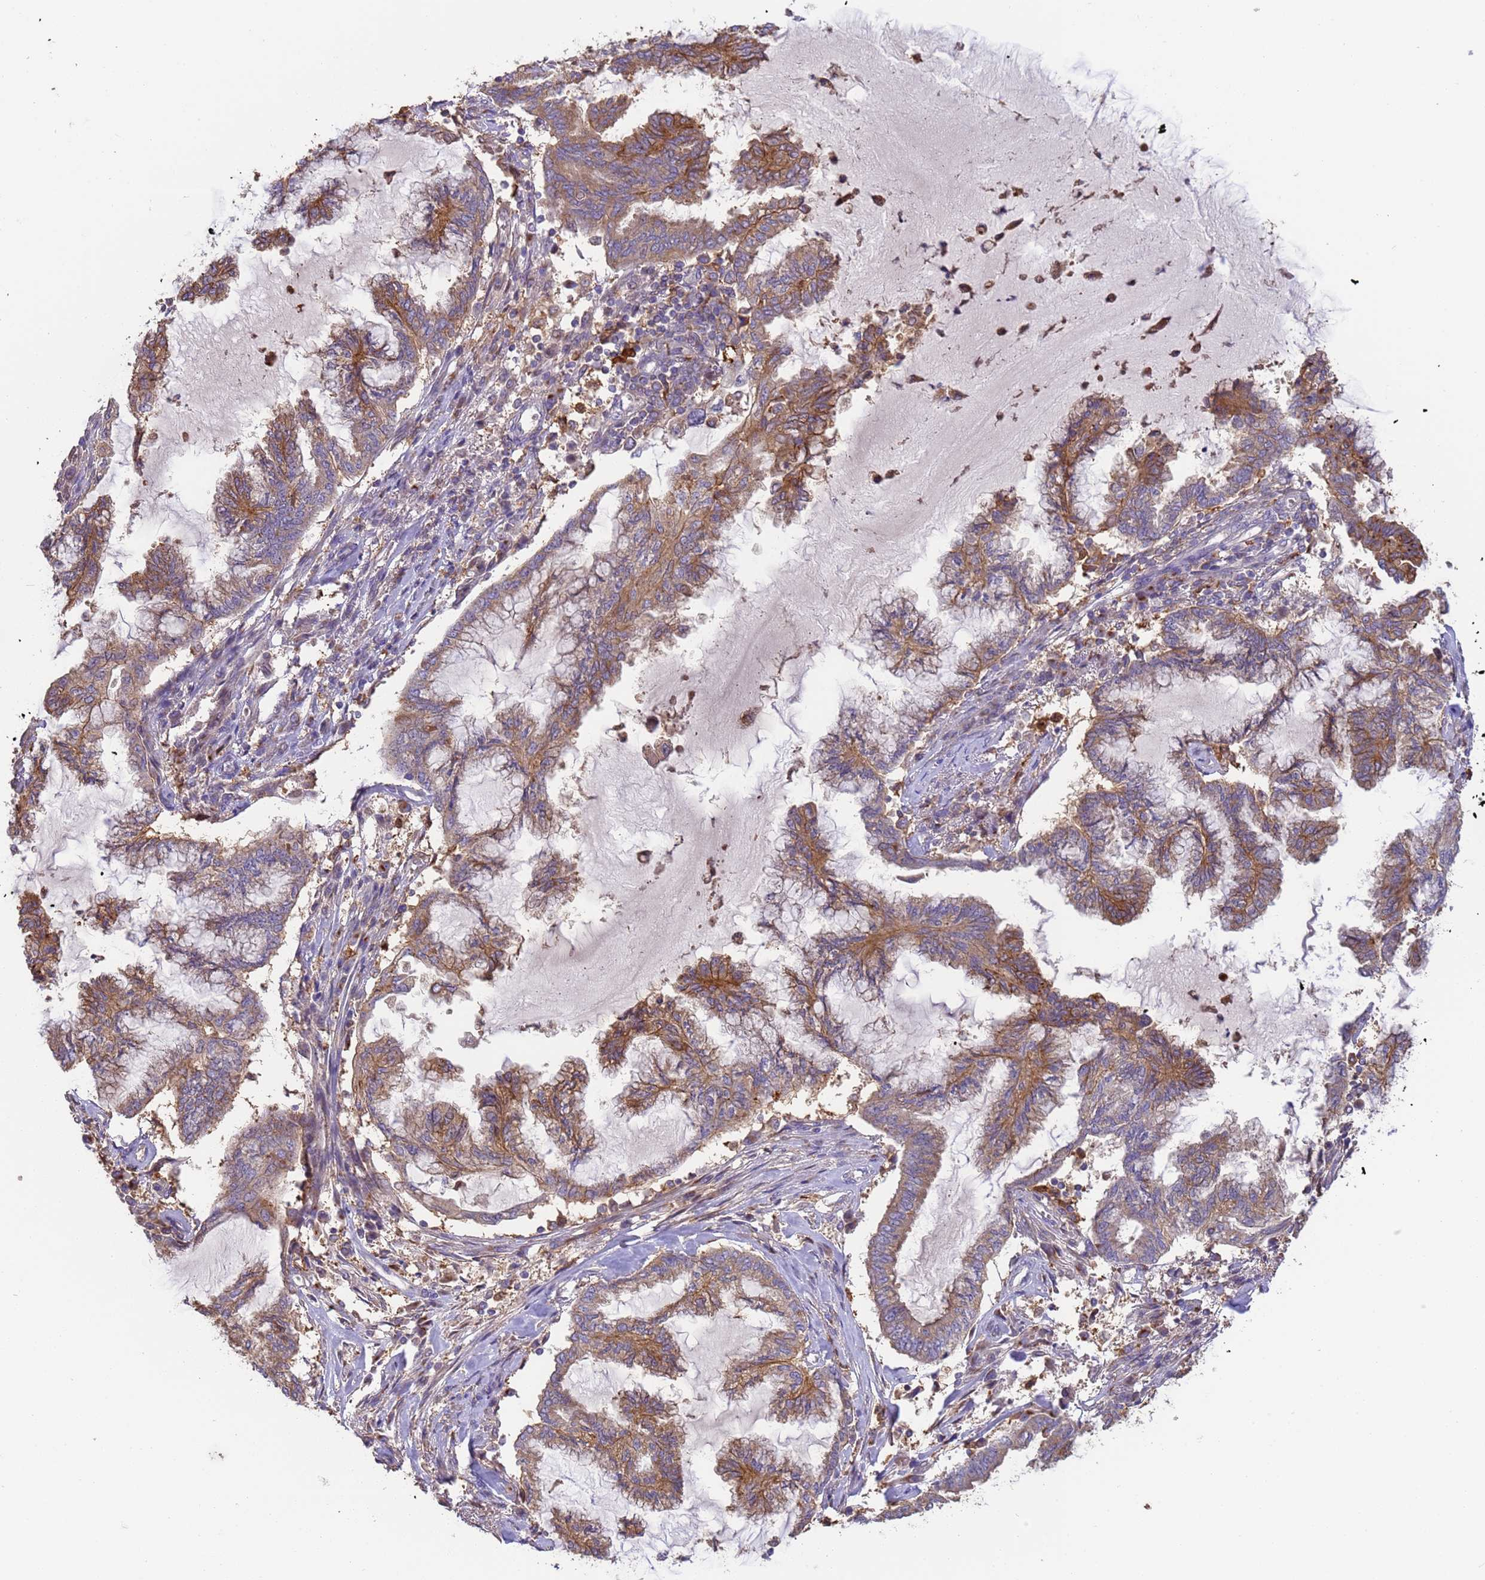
{"staining": {"intensity": "moderate", "quantity": ">75%", "location": "cytoplasmic/membranous"}, "tissue": "endometrial cancer", "cell_type": "Tumor cells", "image_type": "cancer", "snomed": [{"axis": "morphology", "description": "Adenocarcinoma, NOS"}, {"axis": "topography", "description": "Endometrium"}], "caption": "Endometrial adenocarcinoma stained for a protein displays moderate cytoplasmic/membranous positivity in tumor cells.", "gene": "M6PR", "patient": {"sex": "female", "age": 86}}